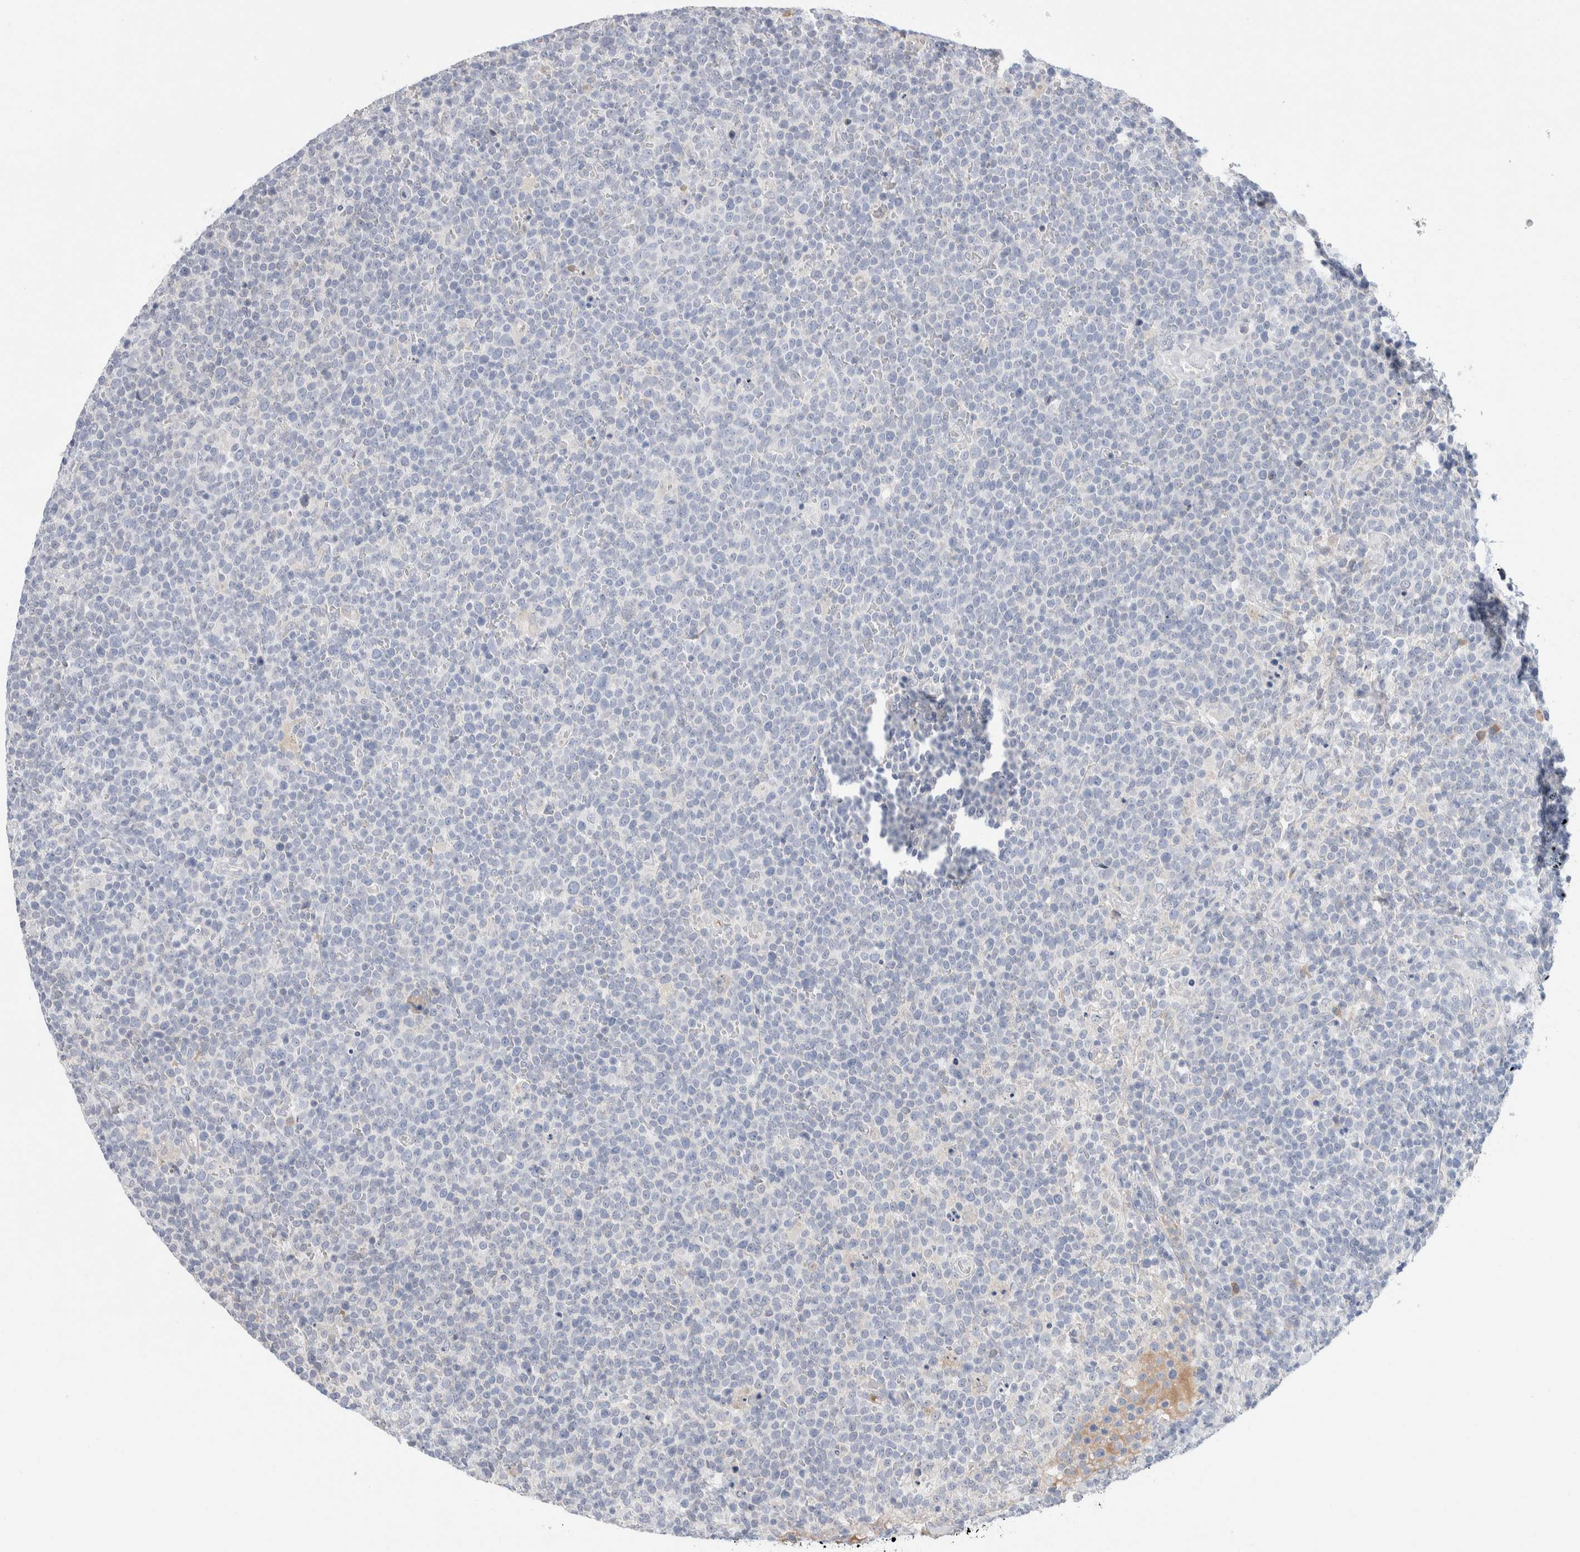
{"staining": {"intensity": "negative", "quantity": "none", "location": "none"}, "tissue": "lymphoma", "cell_type": "Tumor cells", "image_type": "cancer", "snomed": [{"axis": "morphology", "description": "Malignant lymphoma, non-Hodgkin's type, High grade"}, {"axis": "topography", "description": "Lymph node"}], "caption": "Immunohistochemistry of malignant lymphoma, non-Hodgkin's type (high-grade) reveals no staining in tumor cells.", "gene": "RUSF1", "patient": {"sex": "male", "age": 61}}